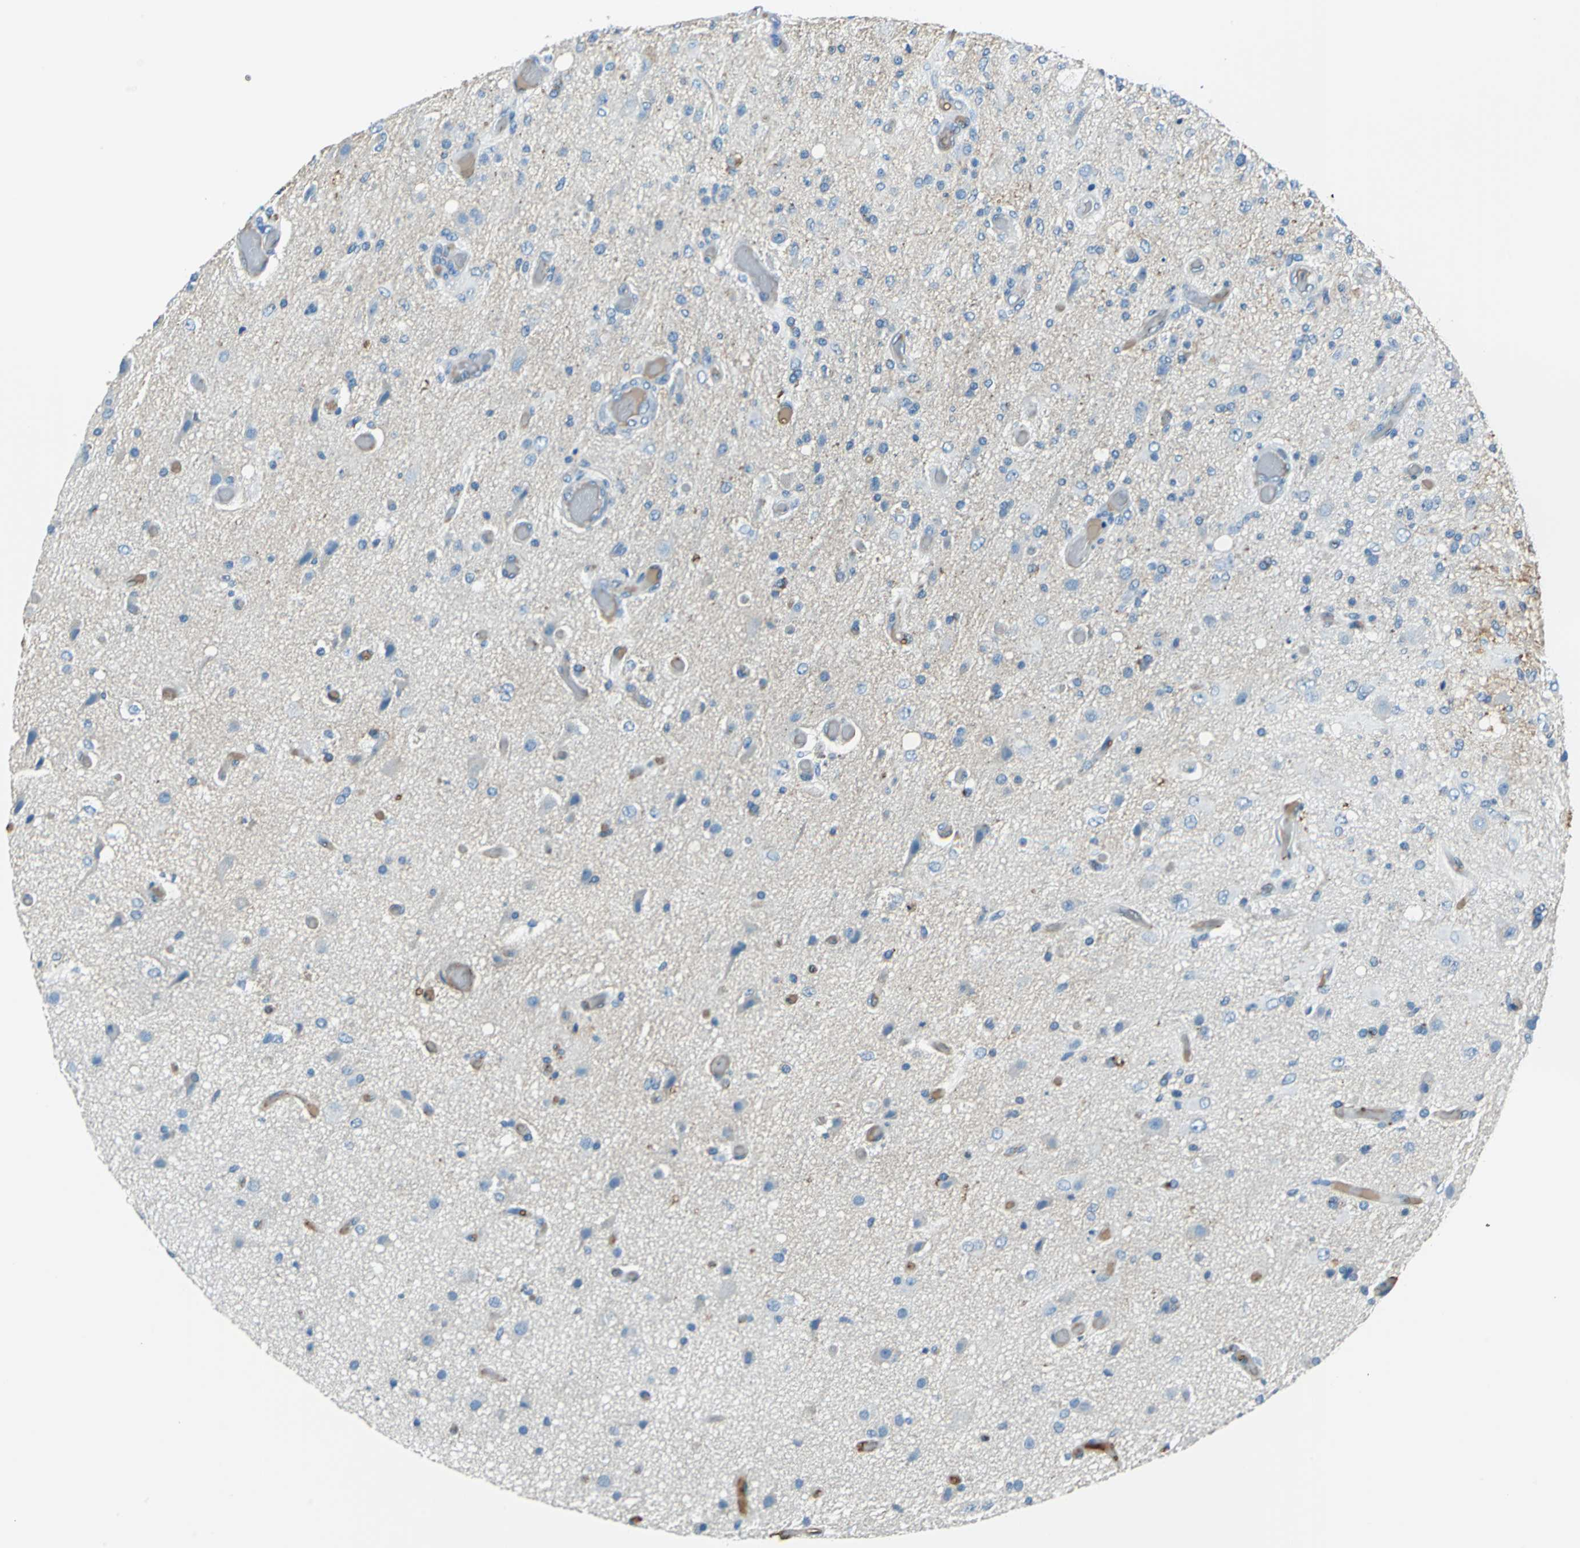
{"staining": {"intensity": "weak", "quantity": "<25%", "location": "cytoplasmic/membranous"}, "tissue": "glioma", "cell_type": "Tumor cells", "image_type": "cancer", "snomed": [{"axis": "morphology", "description": "Normal tissue, NOS"}, {"axis": "morphology", "description": "Glioma, malignant, High grade"}, {"axis": "topography", "description": "Cerebral cortex"}], "caption": "Photomicrograph shows no significant protein expression in tumor cells of glioma.", "gene": "ALB", "patient": {"sex": "male", "age": 77}}